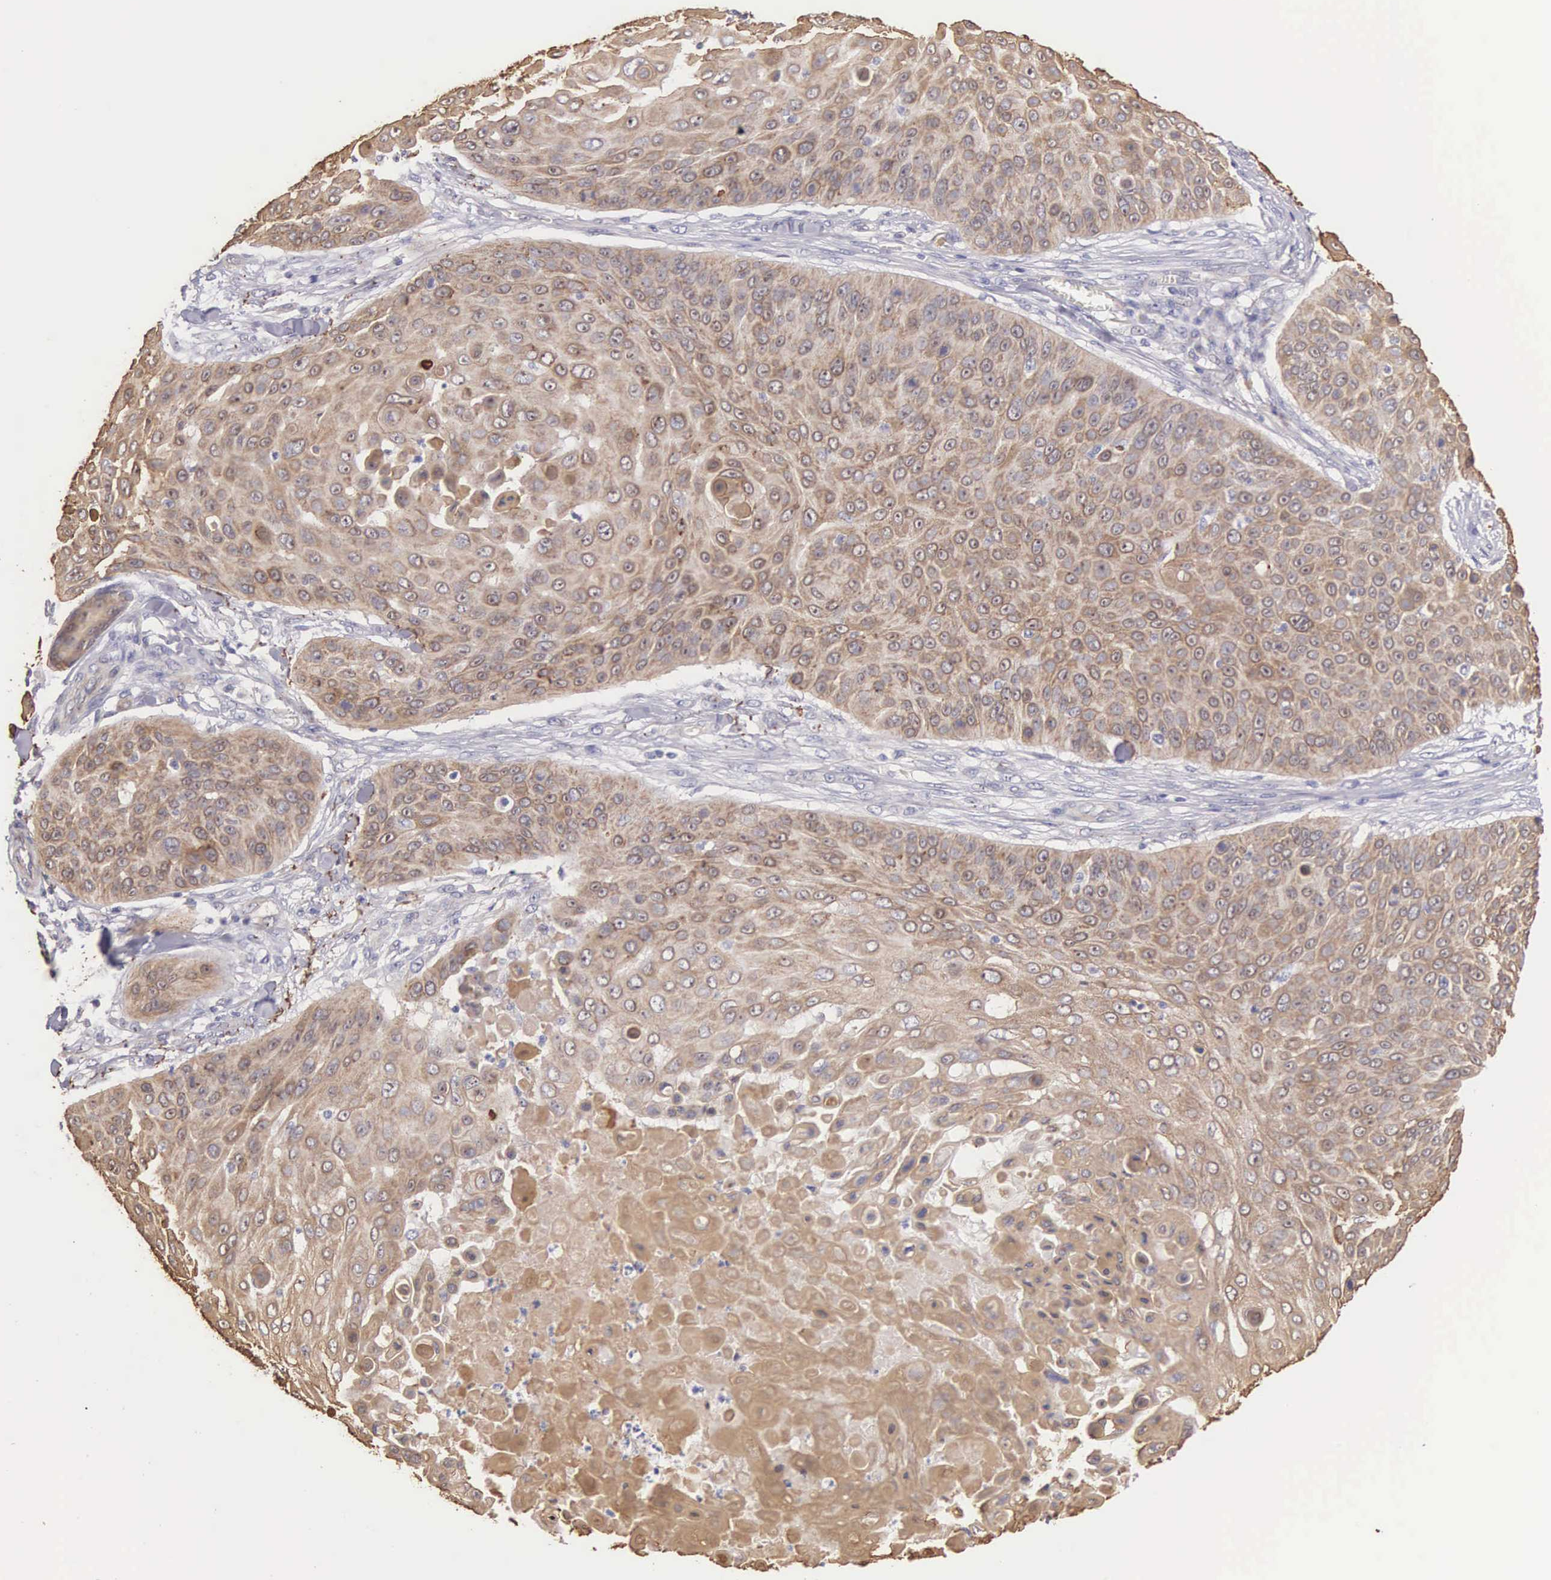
{"staining": {"intensity": "moderate", "quantity": ">75%", "location": "cytoplasmic/membranous"}, "tissue": "skin cancer", "cell_type": "Tumor cells", "image_type": "cancer", "snomed": [{"axis": "morphology", "description": "Squamous cell carcinoma, NOS"}, {"axis": "topography", "description": "Skin"}], "caption": "Immunohistochemical staining of squamous cell carcinoma (skin) shows medium levels of moderate cytoplasmic/membranous staining in about >75% of tumor cells.", "gene": "PIR", "patient": {"sex": "male", "age": 82}}